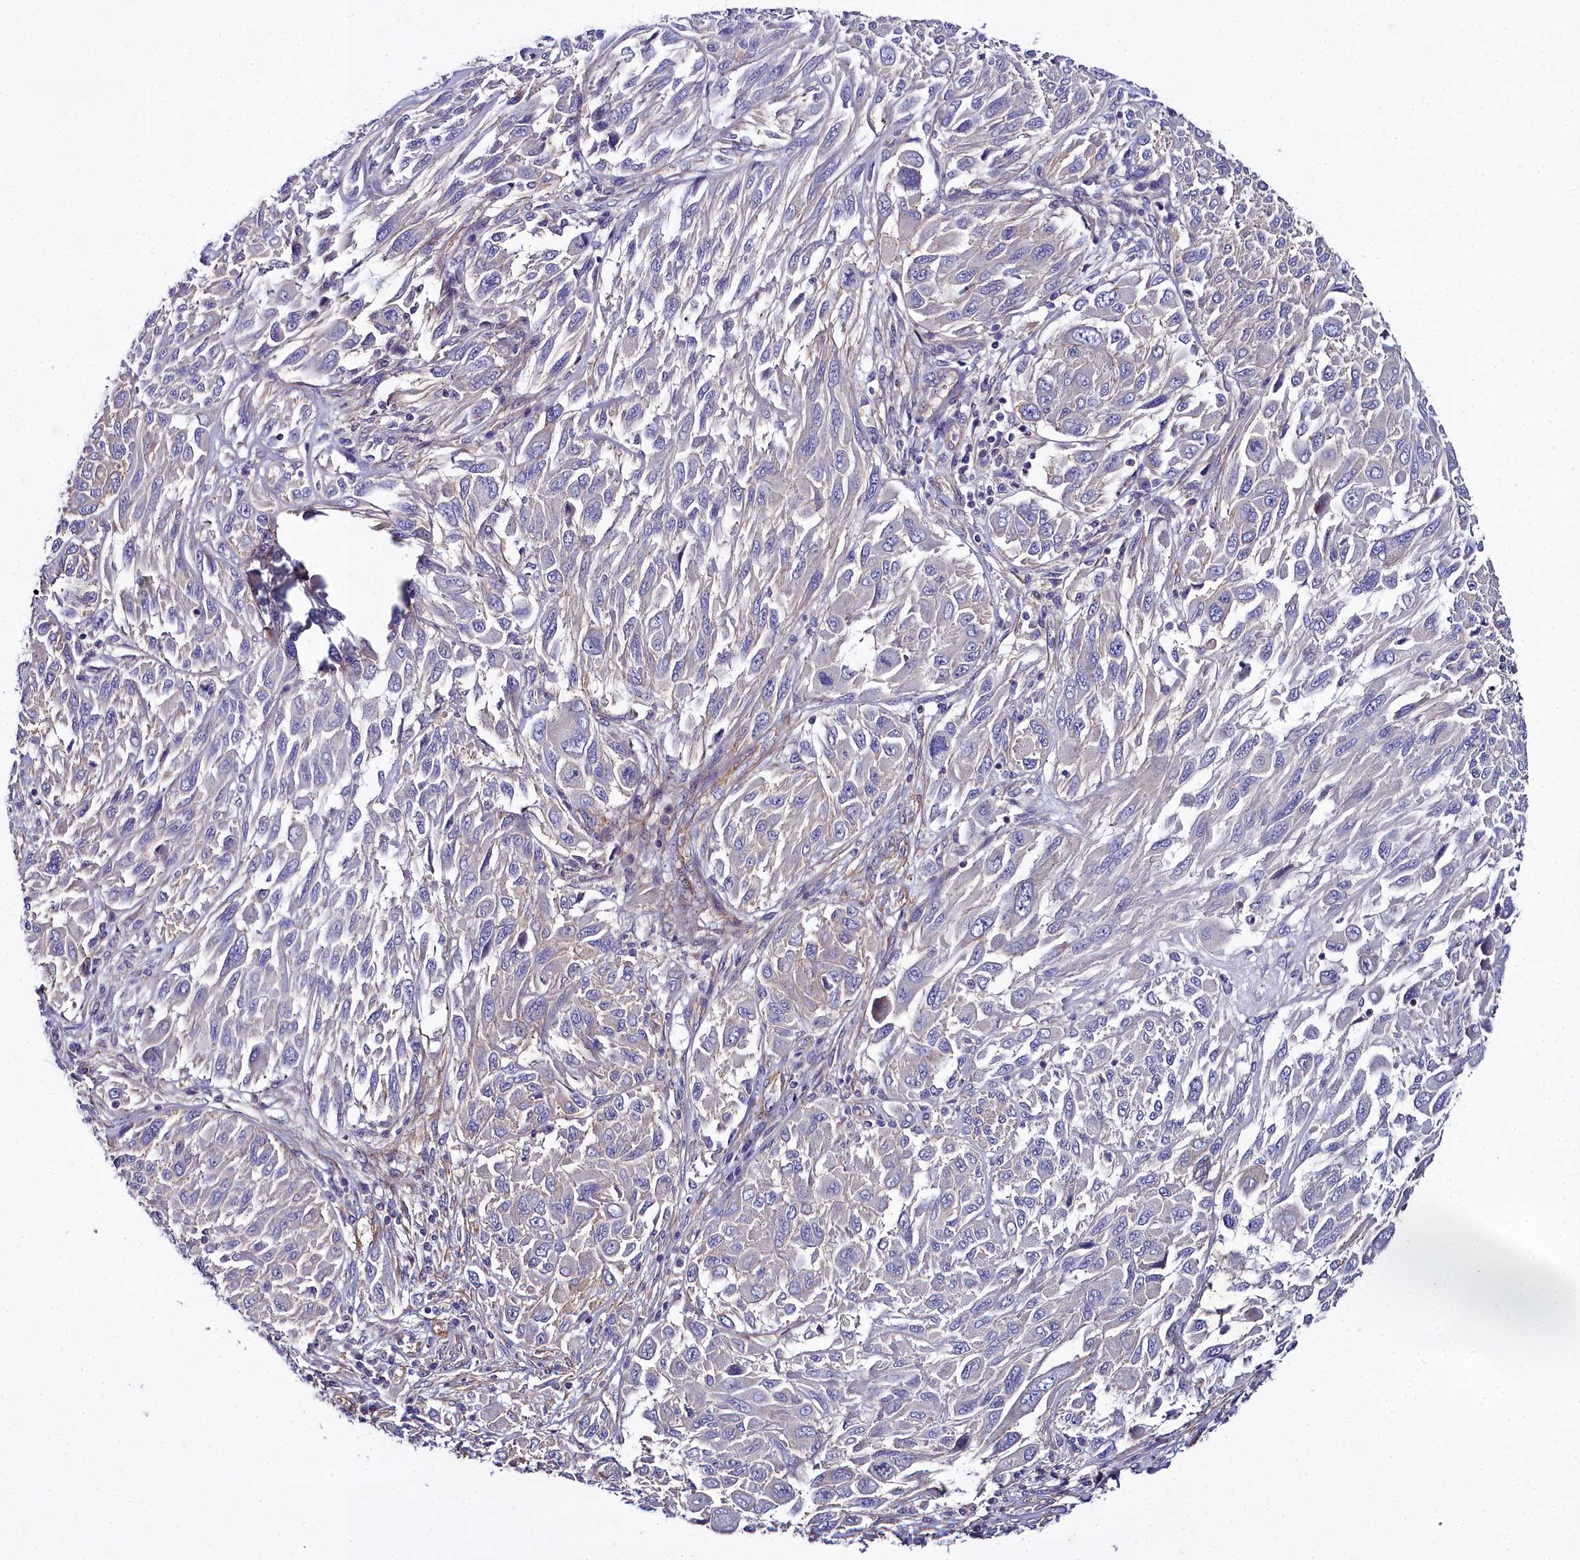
{"staining": {"intensity": "negative", "quantity": "none", "location": "none"}, "tissue": "melanoma", "cell_type": "Tumor cells", "image_type": "cancer", "snomed": [{"axis": "morphology", "description": "Malignant melanoma, NOS"}, {"axis": "topography", "description": "Skin"}], "caption": "An image of melanoma stained for a protein shows no brown staining in tumor cells.", "gene": "FADS3", "patient": {"sex": "female", "age": 91}}